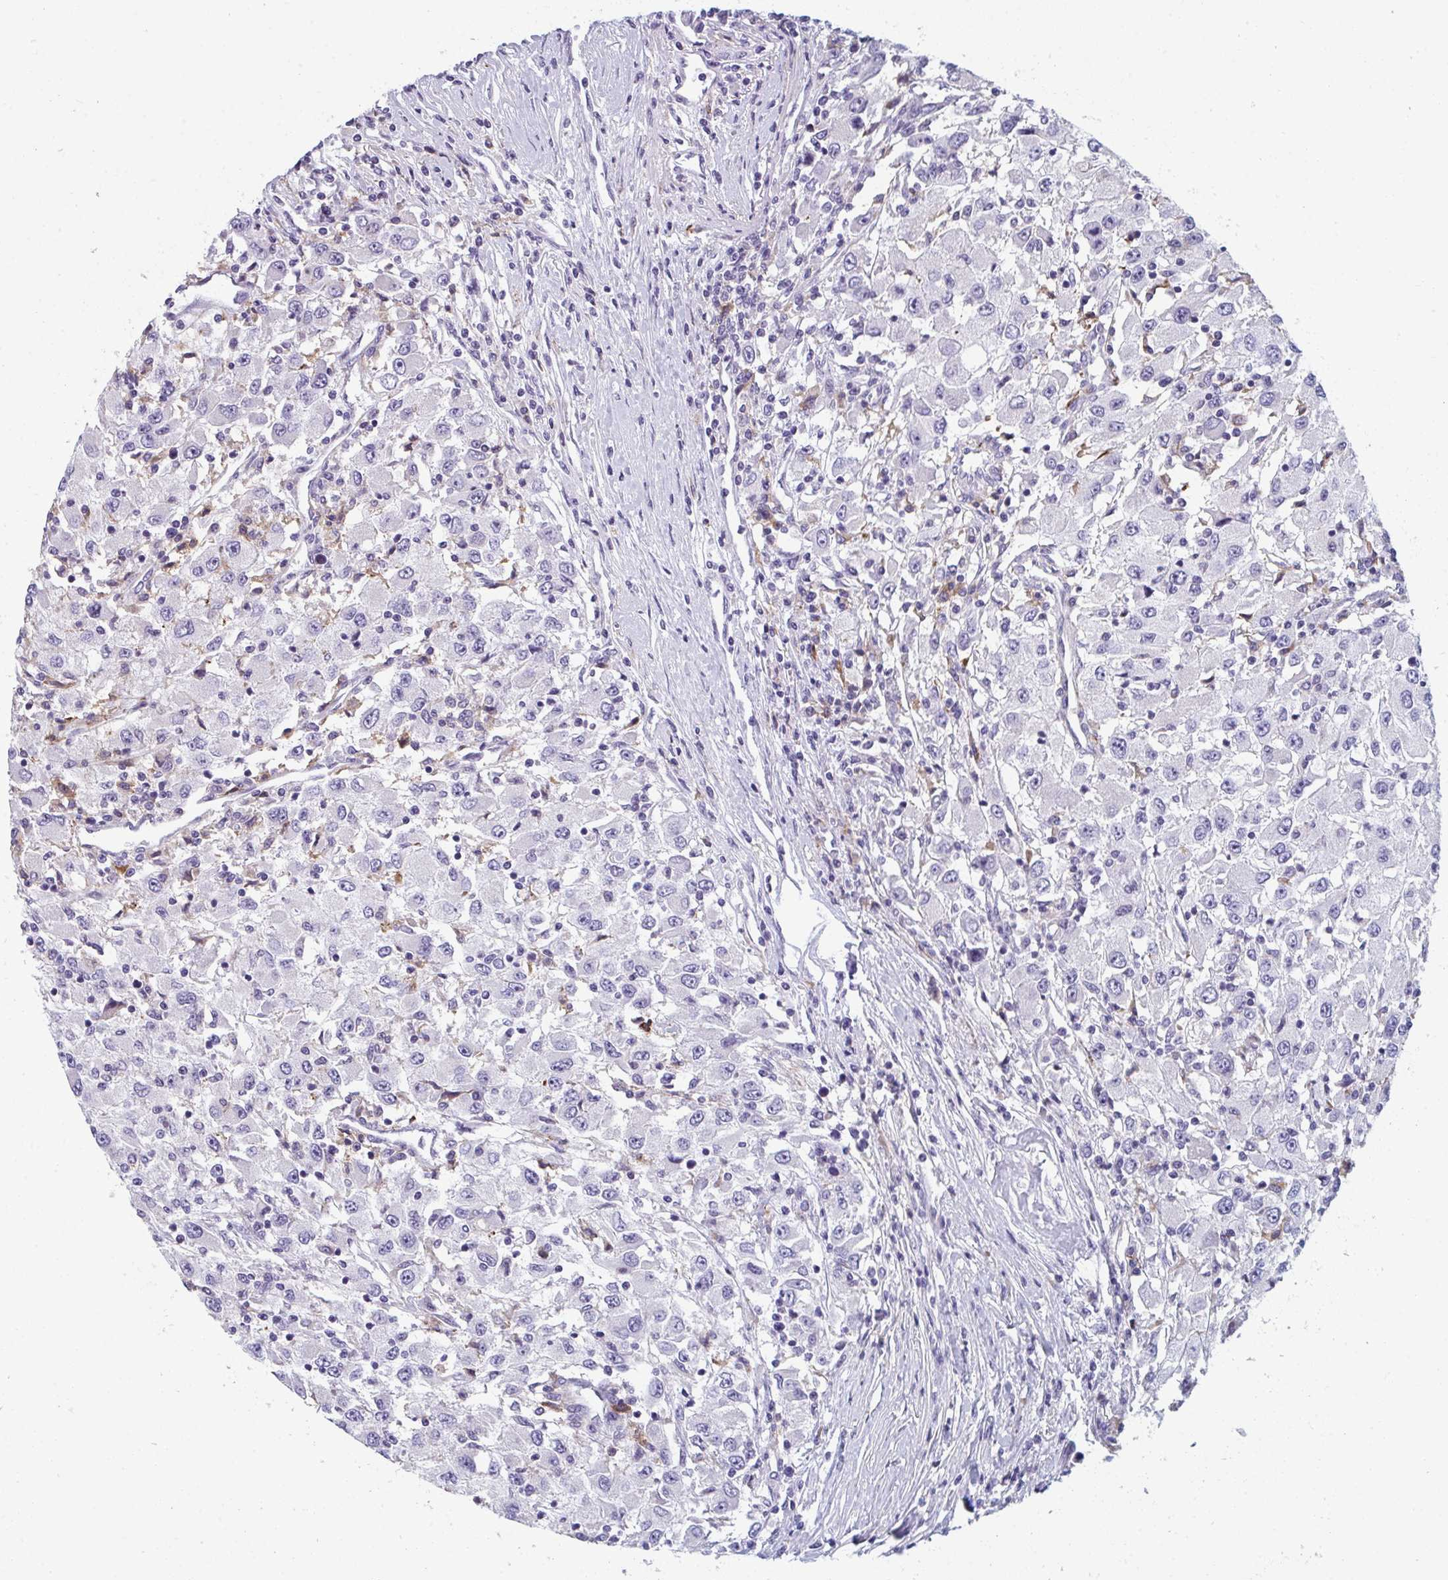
{"staining": {"intensity": "negative", "quantity": "none", "location": "none"}, "tissue": "renal cancer", "cell_type": "Tumor cells", "image_type": "cancer", "snomed": [{"axis": "morphology", "description": "Adenocarcinoma, NOS"}, {"axis": "topography", "description": "Kidney"}], "caption": "Immunohistochemistry (IHC) of renal cancer (adenocarcinoma) demonstrates no staining in tumor cells. (DAB (3,3'-diaminobenzidine) immunohistochemistry visualized using brightfield microscopy, high magnification).", "gene": "EIF1AD", "patient": {"sex": "female", "age": 67}}